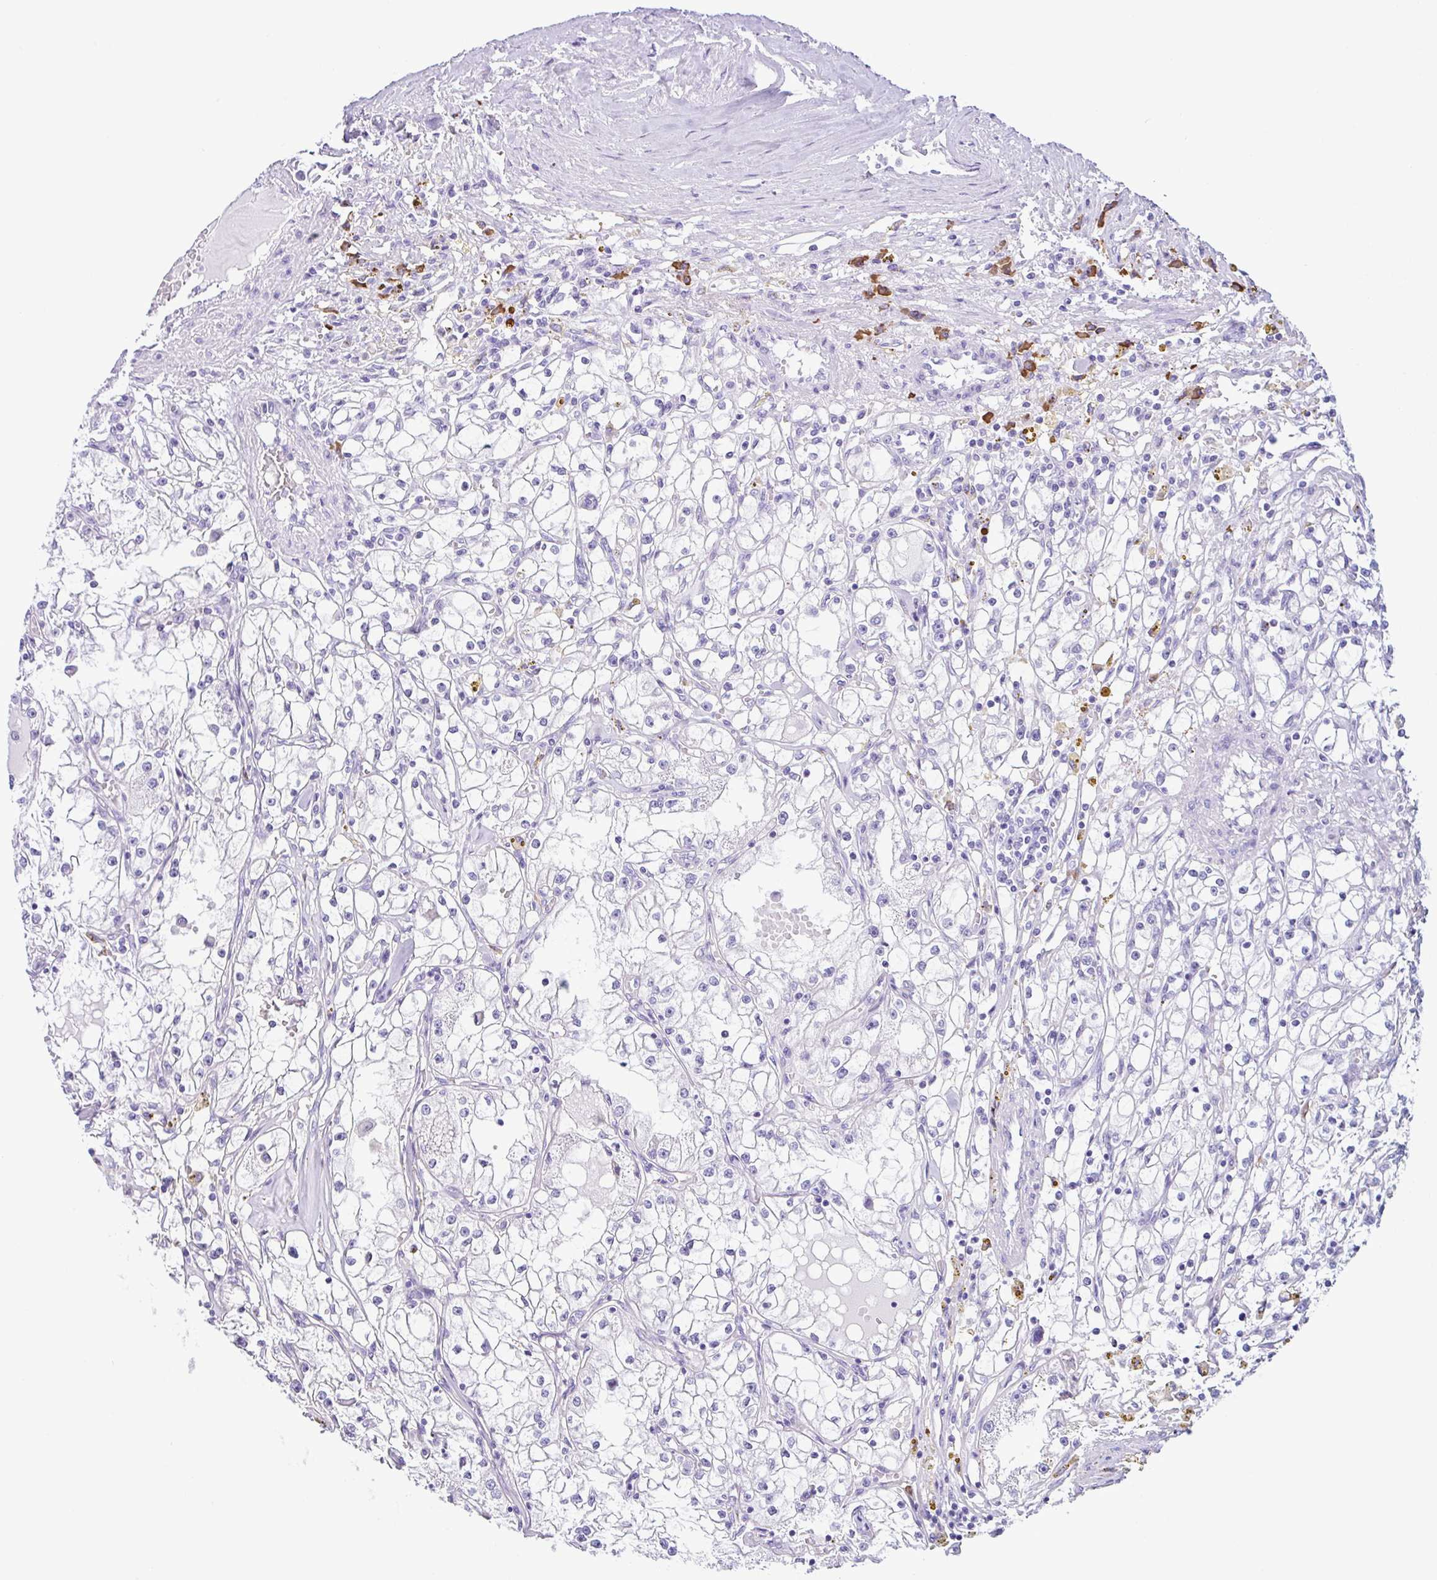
{"staining": {"intensity": "negative", "quantity": "none", "location": "none"}, "tissue": "renal cancer", "cell_type": "Tumor cells", "image_type": "cancer", "snomed": [{"axis": "morphology", "description": "Adenocarcinoma, NOS"}, {"axis": "topography", "description": "Kidney"}], "caption": "Tumor cells are negative for protein expression in human renal cancer (adenocarcinoma).", "gene": "PIGF", "patient": {"sex": "male", "age": 56}}